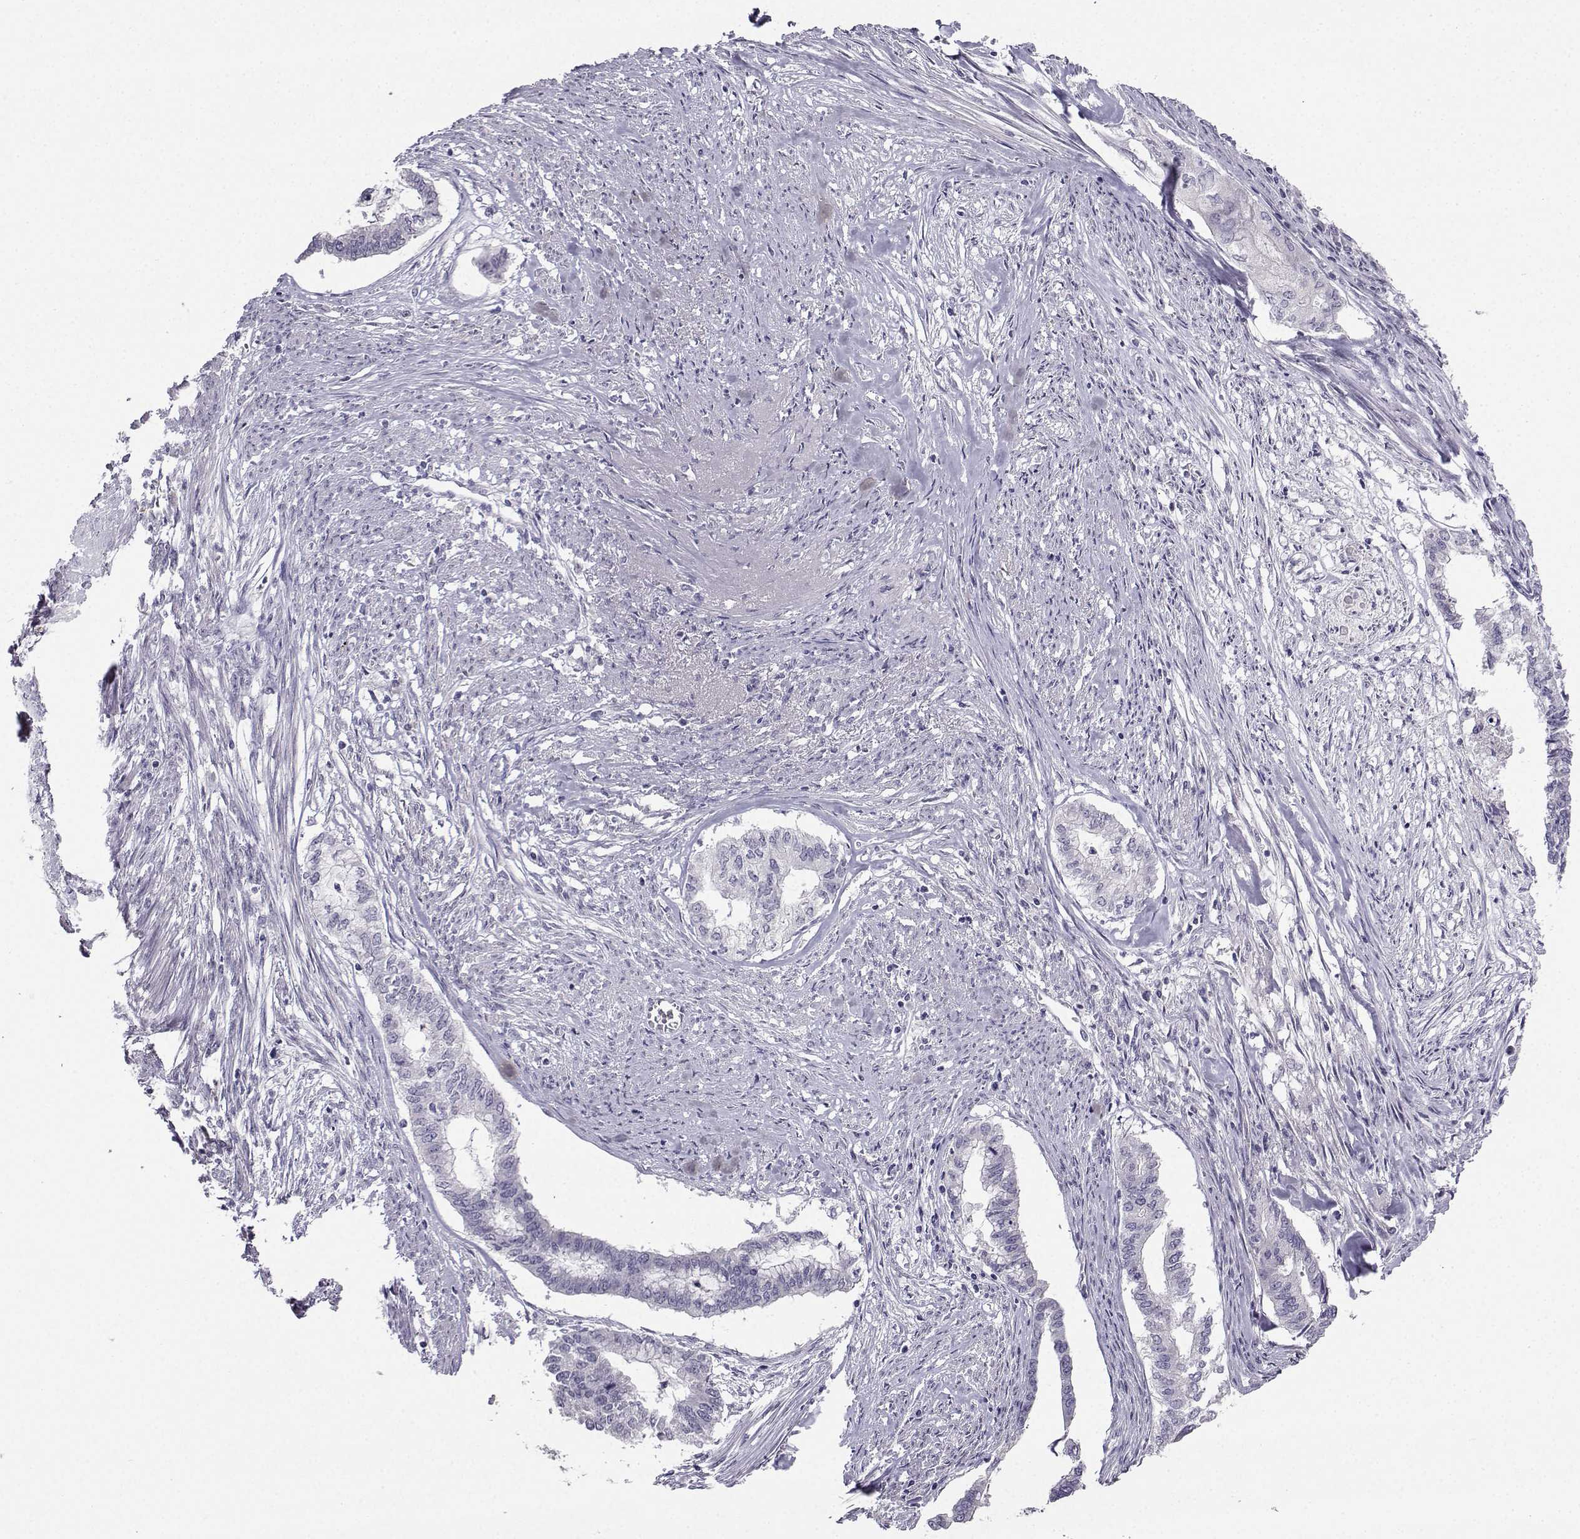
{"staining": {"intensity": "negative", "quantity": "none", "location": "none"}, "tissue": "endometrial cancer", "cell_type": "Tumor cells", "image_type": "cancer", "snomed": [{"axis": "morphology", "description": "Adenocarcinoma, NOS"}, {"axis": "topography", "description": "Endometrium"}], "caption": "Endometrial adenocarcinoma was stained to show a protein in brown. There is no significant staining in tumor cells.", "gene": "CRYBB1", "patient": {"sex": "female", "age": 79}}